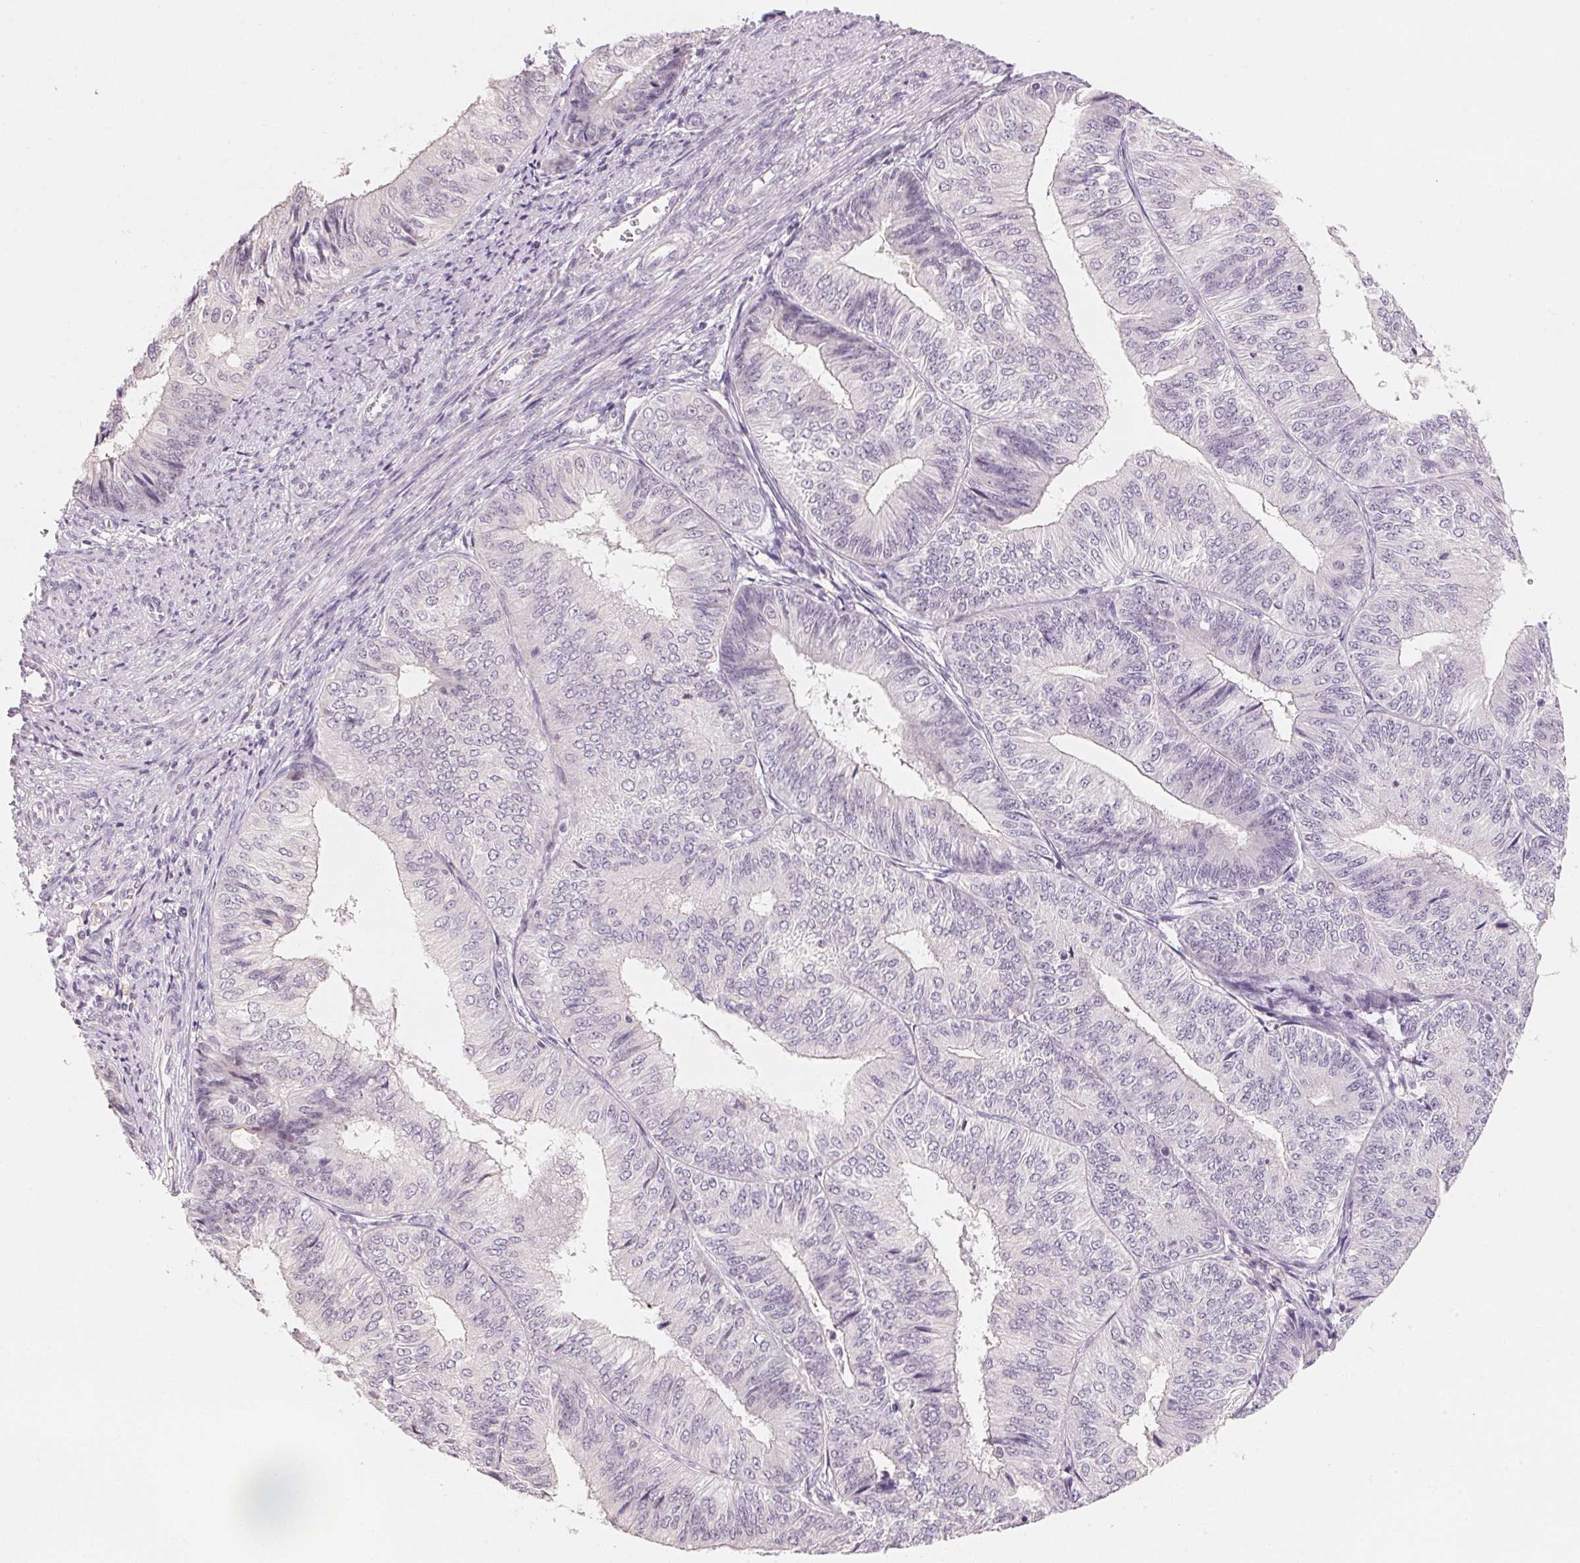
{"staining": {"intensity": "negative", "quantity": "none", "location": "none"}, "tissue": "endometrial cancer", "cell_type": "Tumor cells", "image_type": "cancer", "snomed": [{"axis": "morphology", "description": "Adenocarcinoma, NOS"}, {"axis": "topography", "description": "Endometrium"}], "caption": "This is a micrograph of immunohistochemistry staining of endometrial adenocarcinoma, which shows no staining in tumor cells.", "gene": "ANKRD31", "patient": {"sex": "female", "age": 58}}